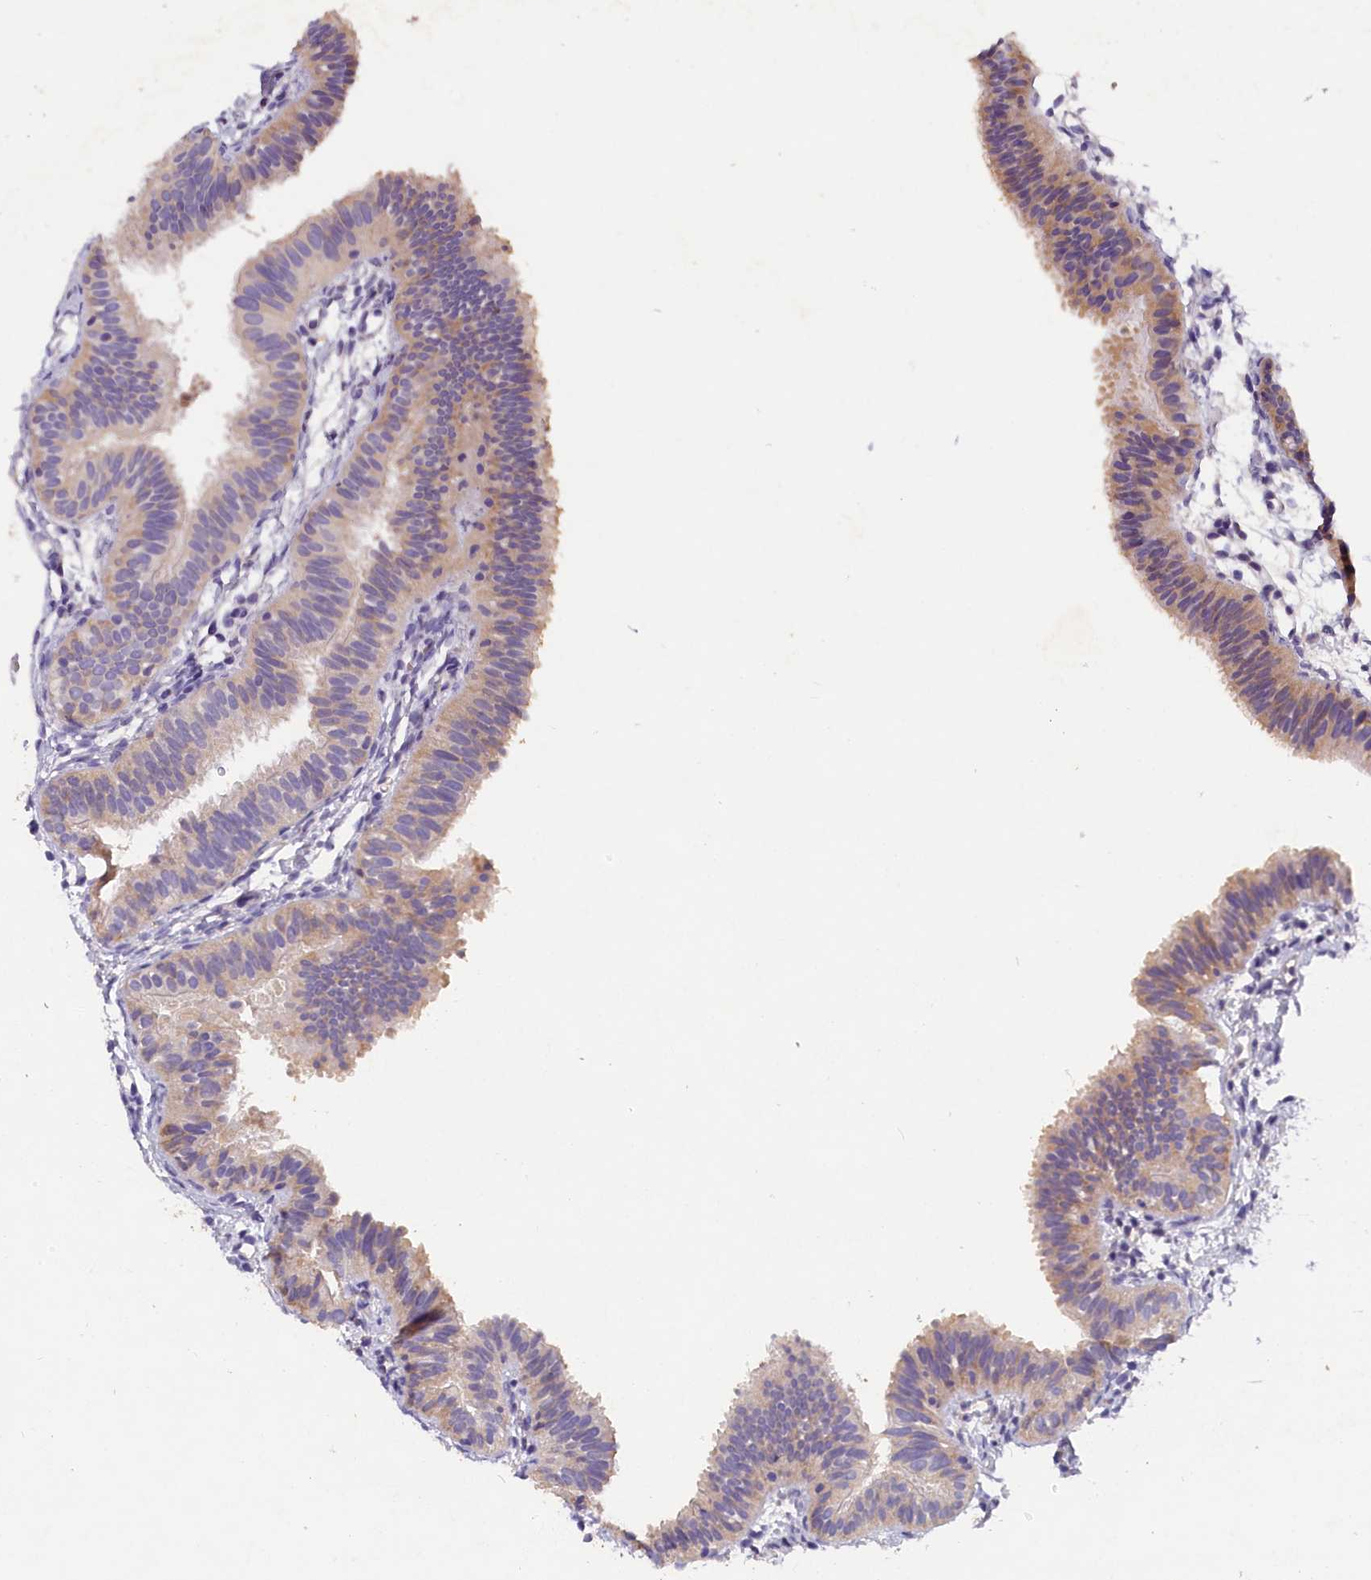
{"staining": {"intensity": "moderate", "quantity": "<25%", "location": "cytoplasmic/membranous"}, "tissue": "fallopian tube", "cell_type": "Glandular cells", "image_type": "normal", "snomed": [{"axis": "morphology", "description": "Normal tissue, NOS"}, {"axis": "topography", "description": "Fallopian tube"}], "caption": "An IHC micrograph of normal tissue is shown. Protein staining in brown highlights moderate cytoplasmic/membranous positivity in fallopian tube within glandular cells. (DAB (3,3'-diaminobenzidine) = brown stain, brightfield microscopy at high magnification).", "gene": "ST7L", "patient": {"sex": "female", "age": 35}}